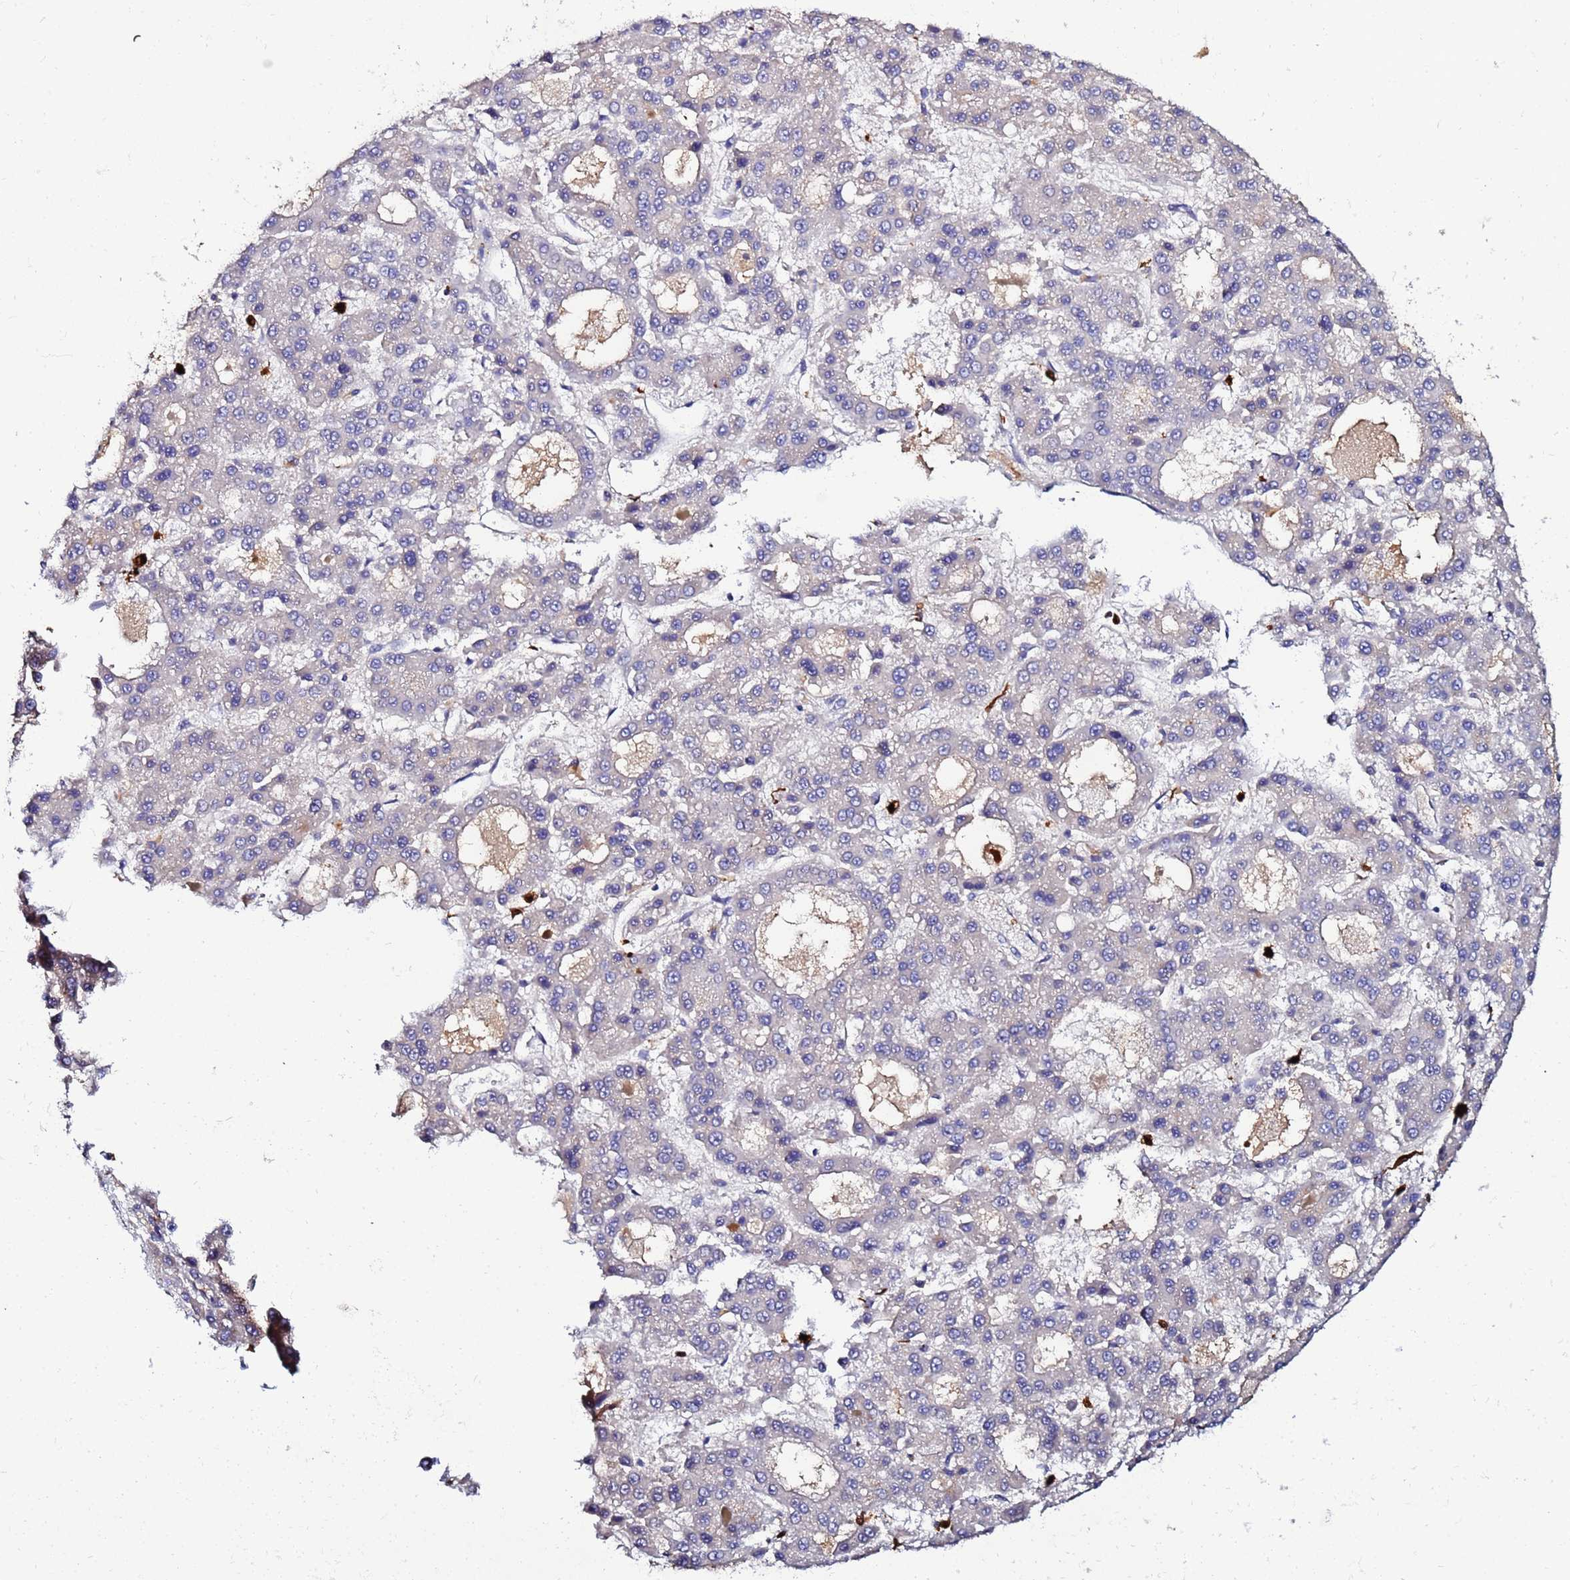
{"staining": {"intensity": "negative", "quantity": "none", "location": "none"}, "tissue": "liver cancer", "cell_type": "Tumor cells", "image_type": "cancer", "snomed": [{"axis": "morphology", "description": "Carcinoma, Hepatocellular, NOS"}, {"axis": "topography", "description": "Liver"}], "caption": "The histopathology image shows no significant expression in tumor cells of hepatocellular carcinoma (liver).", "gene": "TUBAL3", "patient": {"sex": "male", "age": 70}}